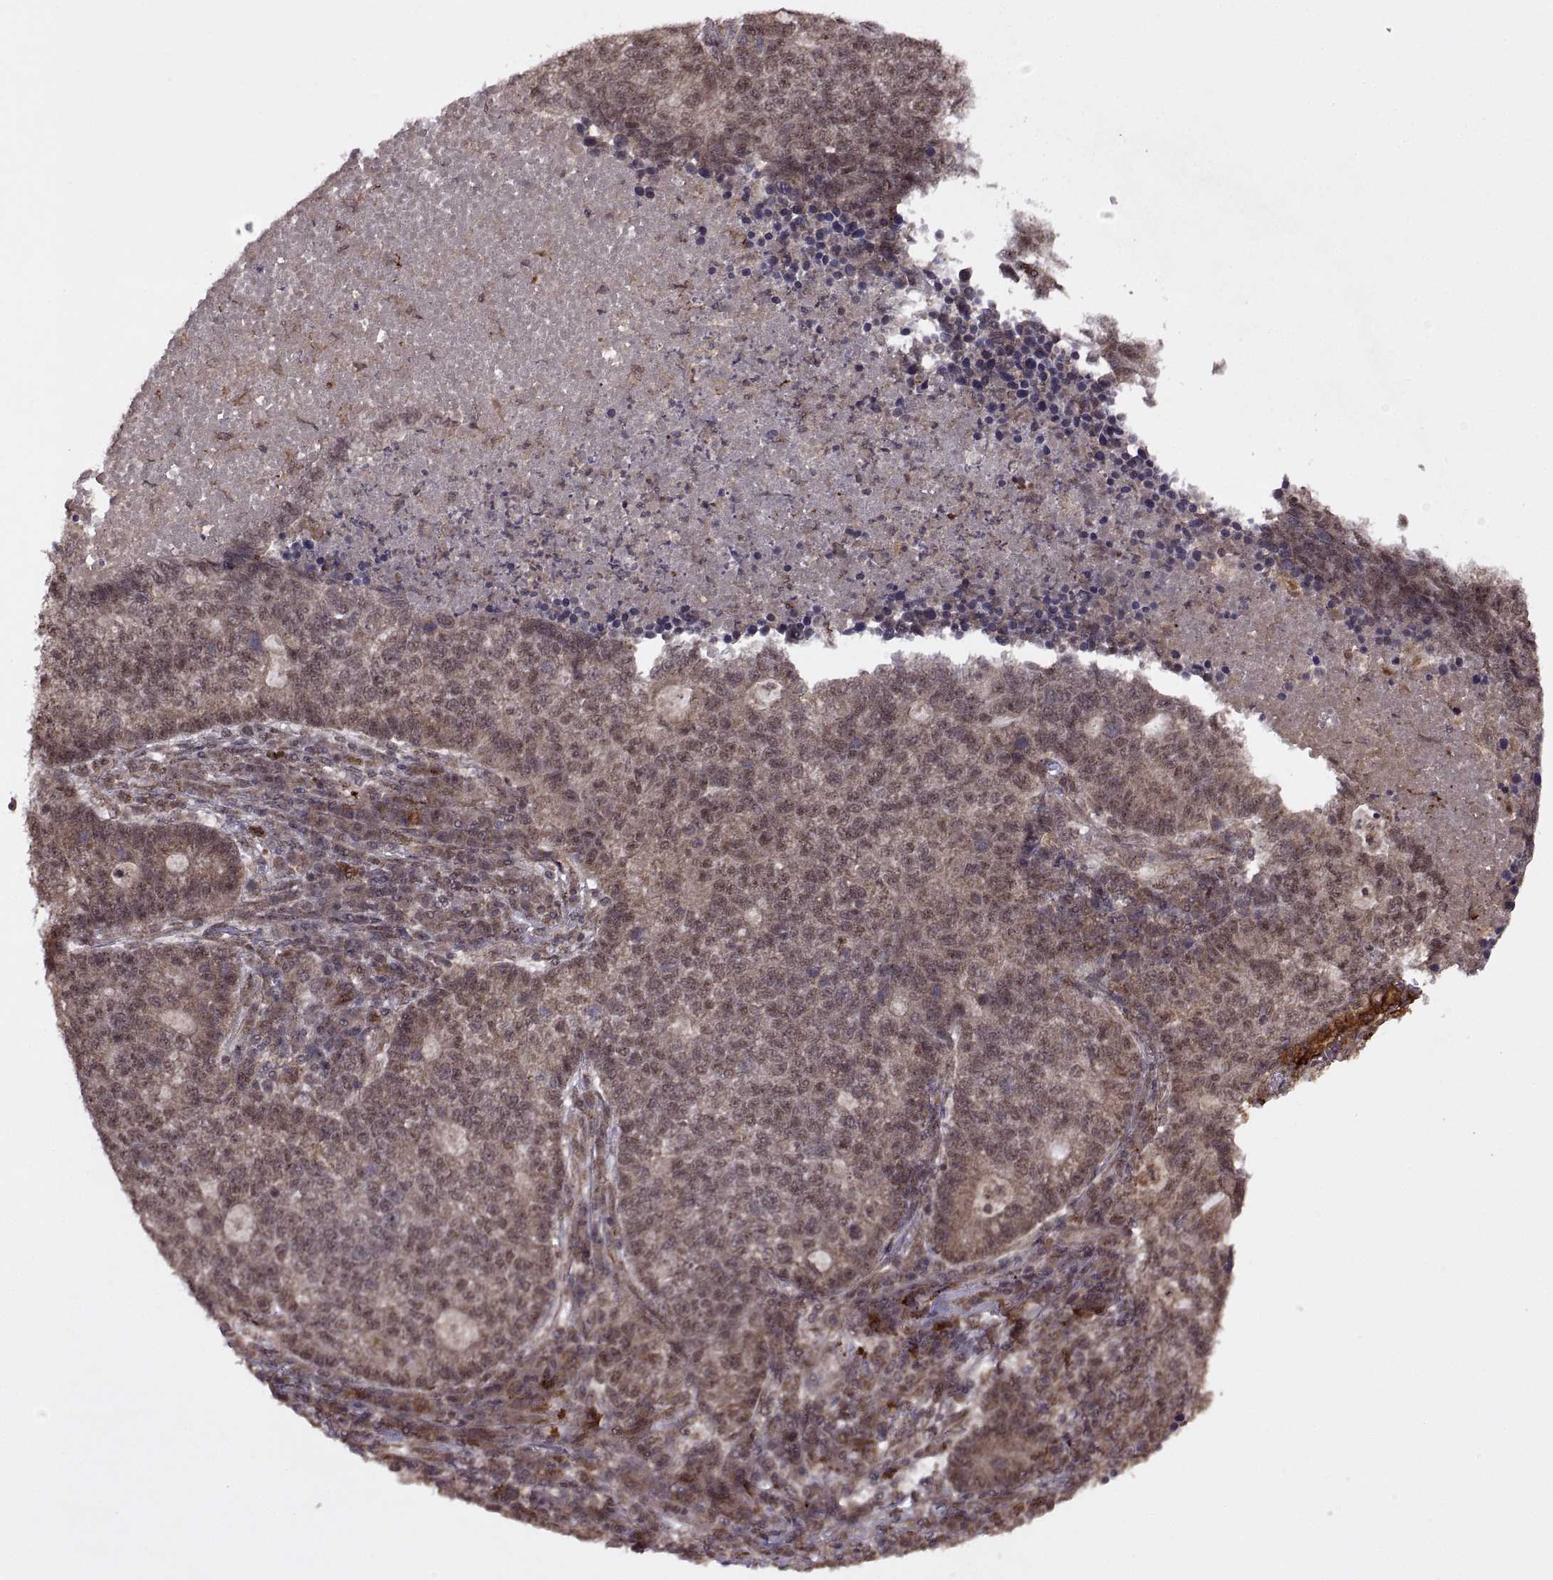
{"staining": {"intensity": "moderate", "quantity": ">75%", "location": "cytoplasmic/membranous,nuclear"}, "tissue": "lung cancer", "cell_type": "Tumor cells", "image_type": "cancer", "snomed": [{"axis": "morphology", "description": "Adenocarcinoma, NOS"}, {"axis": "topography", "description": "Lung"}], "caption": "IHC staining of lung adenocarcinoma, which demonstrates medium levels of moderate cytoplasmic/membranous and nuclear expression in about >75% of tumor cells indicating moderate cytoplasmic/membranous and nuclear protein expression. The staining was performed using DAB (brown) for protein detection and nuclei were counterstained in hematoxylin (blue).", "gene": "PTOV1", "patient": {"sex": "male", "age": 57}}